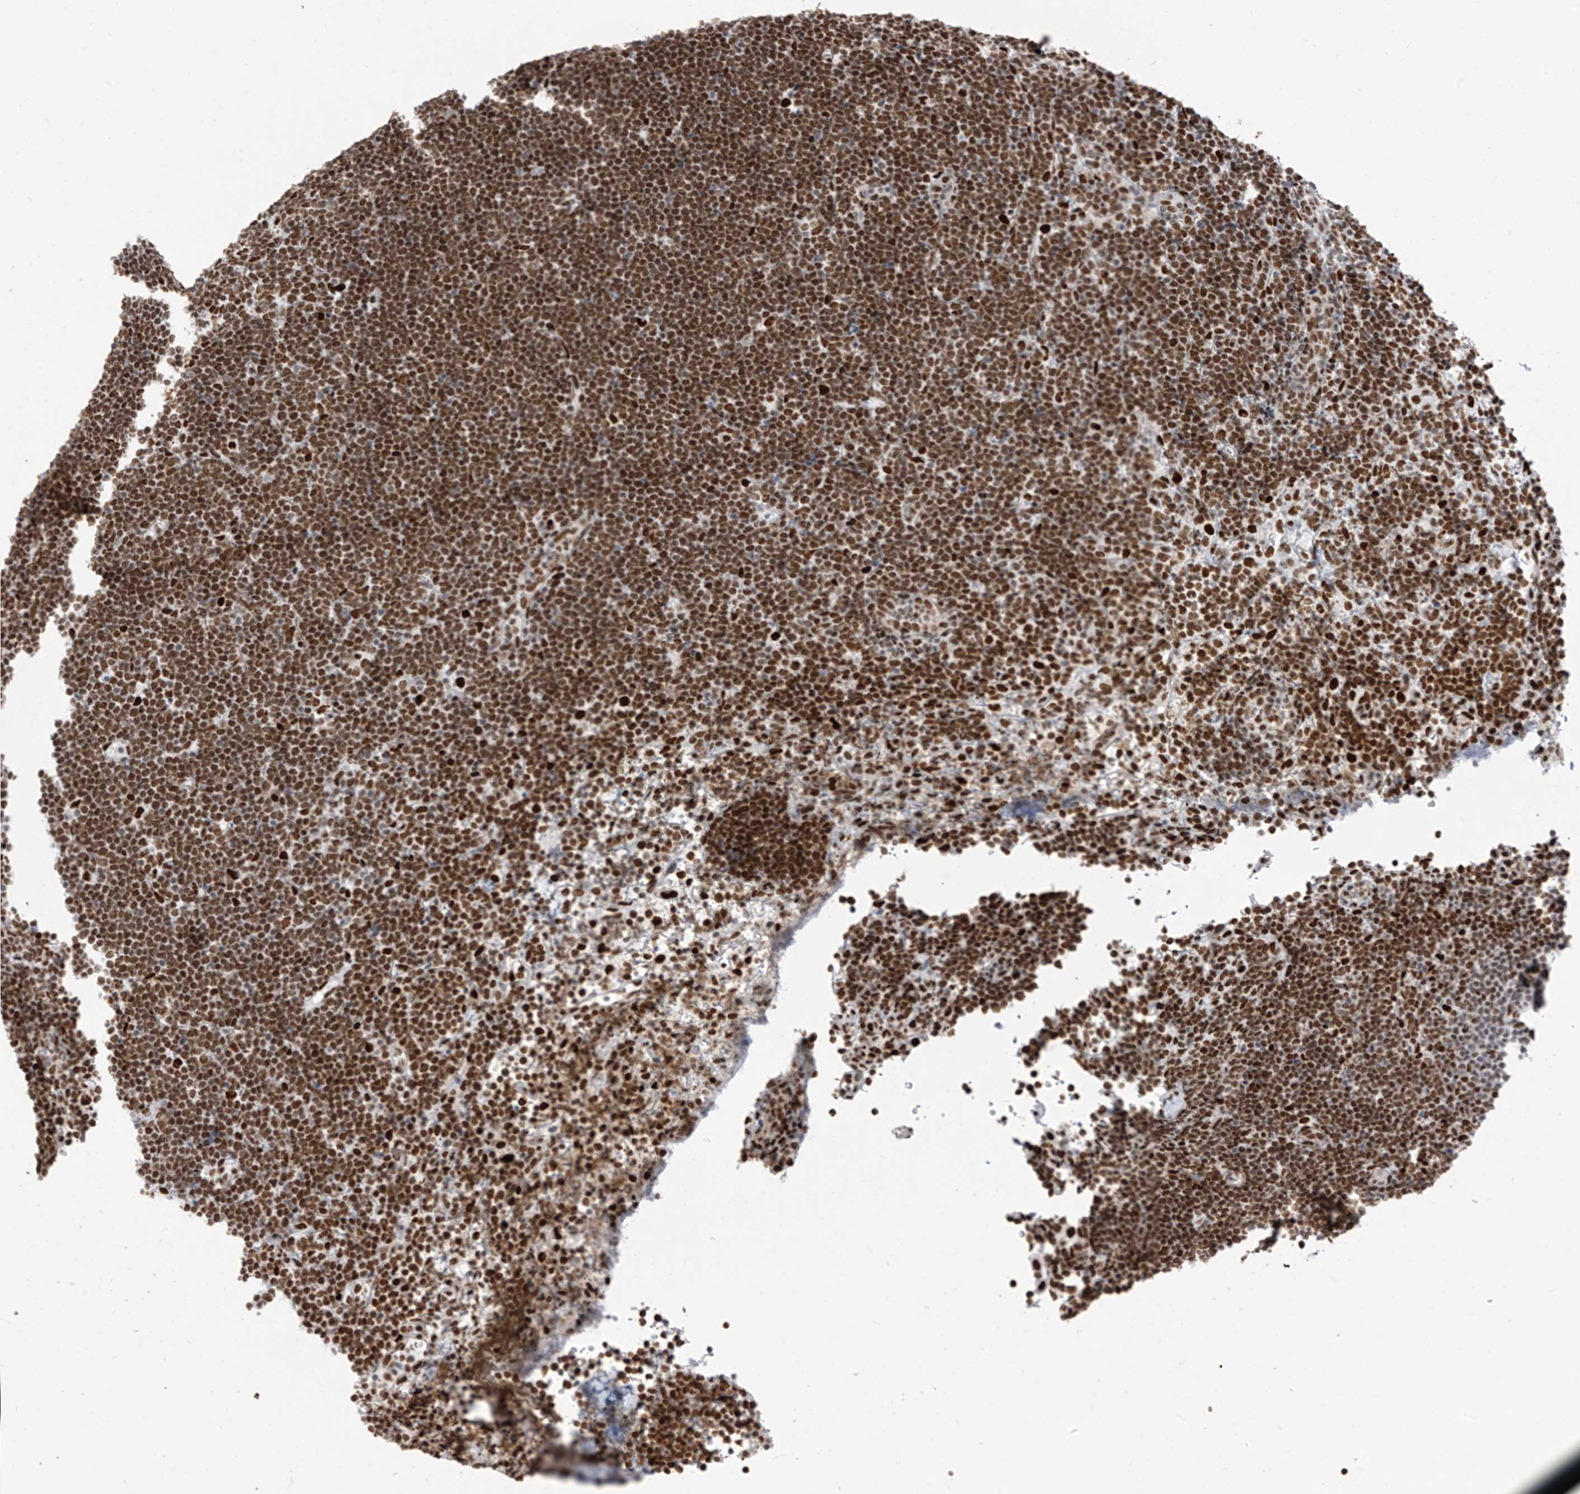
{"staining": {"intensity": "strong", "quantity": ">75%", "location": "nuclear"}, "tissue": "lymphoma", "cell_type": "Tumor cells", "image_type": "cancer", "snomed": [{"axis": "morphology", "description": "Malignant lymphoma, non-Hodgkin's type, High grade"}, {"axis": "topography", "description": "Lymph node"}], "caption": "Malignant lymphoma, non-Hodgkin's type (high-grade) was stained to show a protein in brown. There is high levels of strong nuclear positivity in about >75% of tumor cells.", "gene": "KHSRP", "patient": {"sex": "male", "age": 13}}